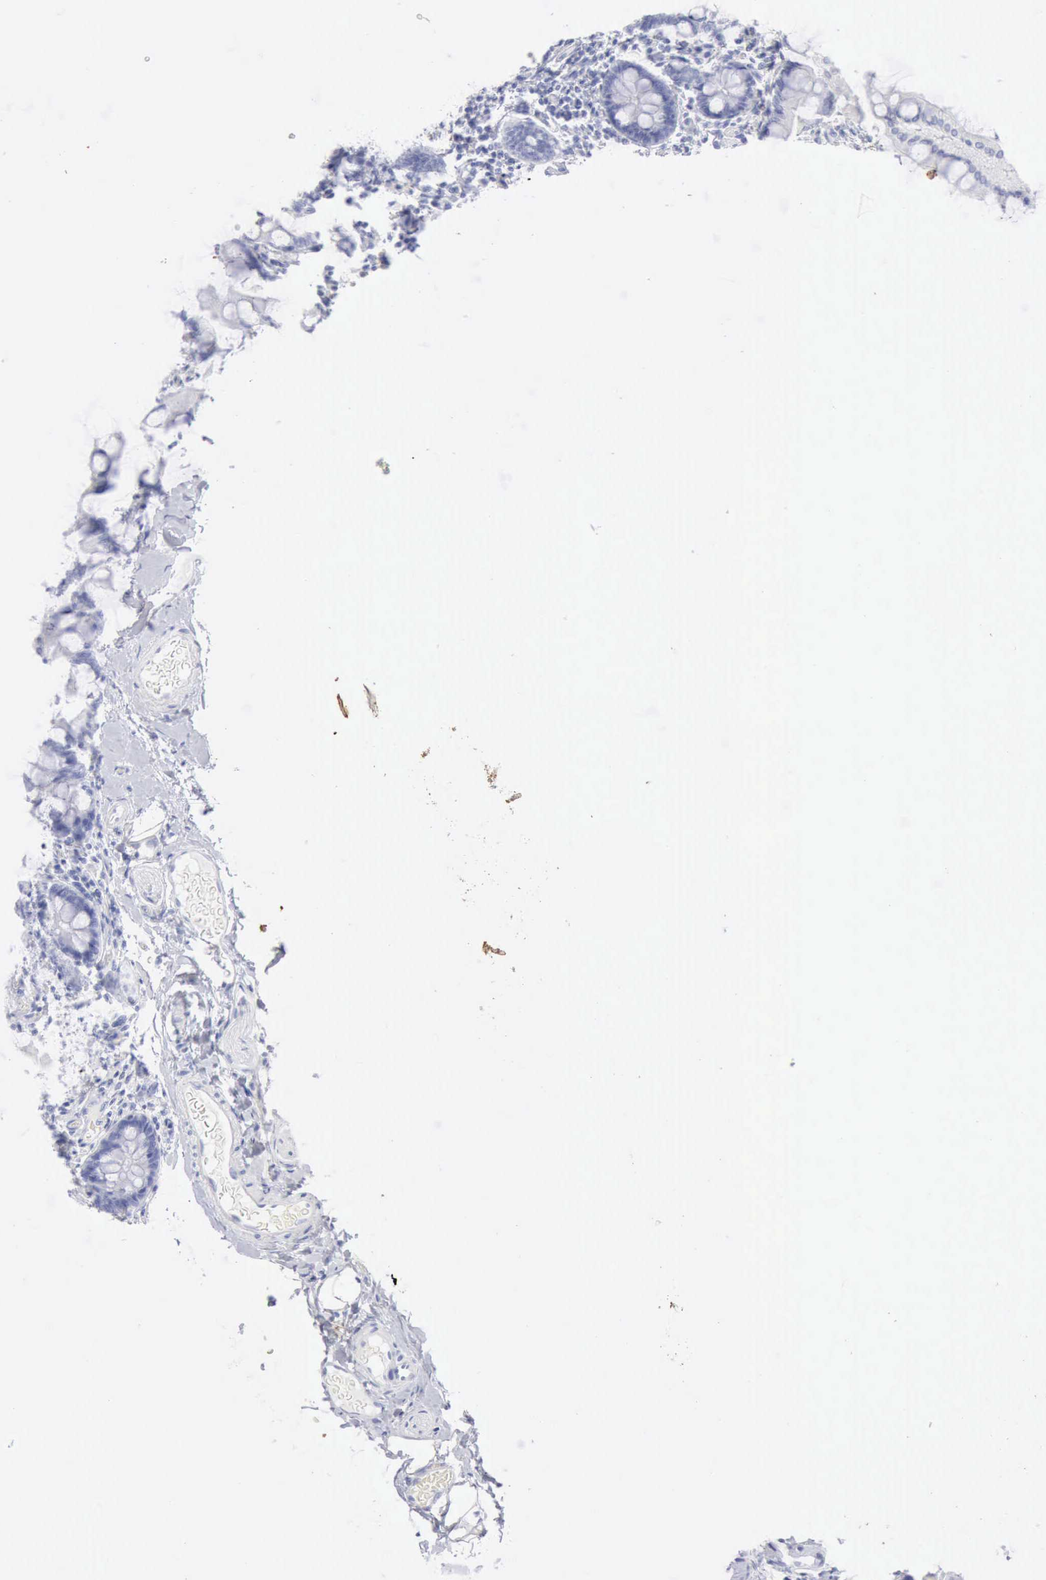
{"staining": {"intensity": "negative", "quantity": "none", "location": "none"}, "tissue": "gallbladder", "cell_type": "Glandular cells", "image_type": "normal", "snomed": [{"axis": "morphology", "description": "Normal tissue, NOS"}, {"axis": "morphology", "description": "Inflammation, NOS"}, {"axis": "topography", "description": "Gallbladder"}], "caption": "A high-resolution histopathology image shows IHC staining of normal gallbladder, which displays no significant expression in glandular cells.", "gene": "KRT5", "patient": {"sex": "male", "age": 66}}